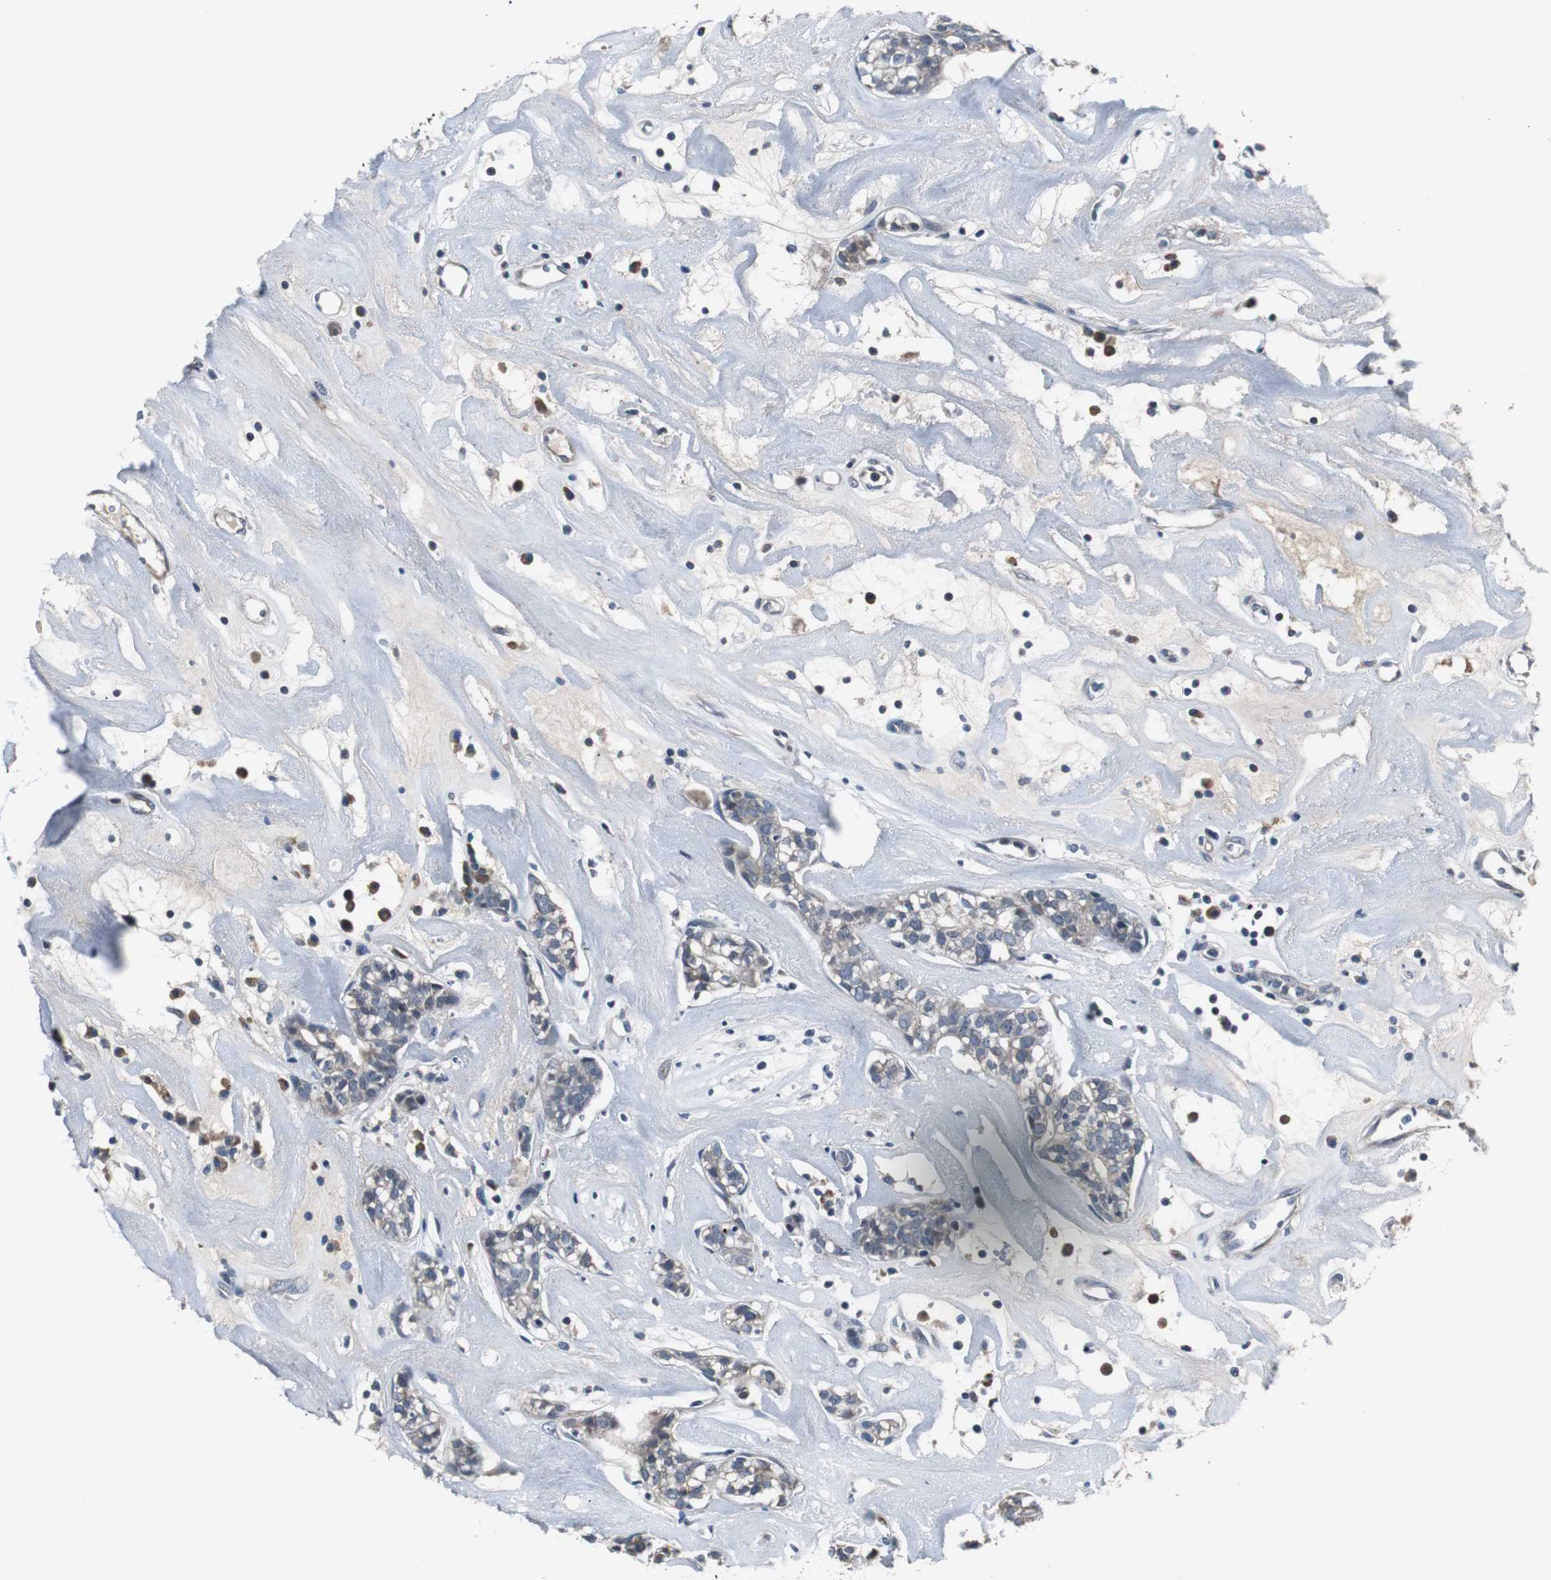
{"staining": {"intensity": "negative", "quantity": "none", "location": "none"}, "tissue": "head and neck cancer", "cell_type": "Tumor cells", "image_type": "cancer", "snomed": [{"axis": "morphology", "description": "Adenocarcinoma, NOS"}, {"axis": "topography", "description": "Salivary gland"}, {"axis": "topography", "description": "Head-Neck"}], "caption": "Protein analysis of adenocarcinoma (head and neck) demonstrates no significant positivity in tumor cells.", "gene": "MYT1", "patient": {"sex": "female", "age": 65}}